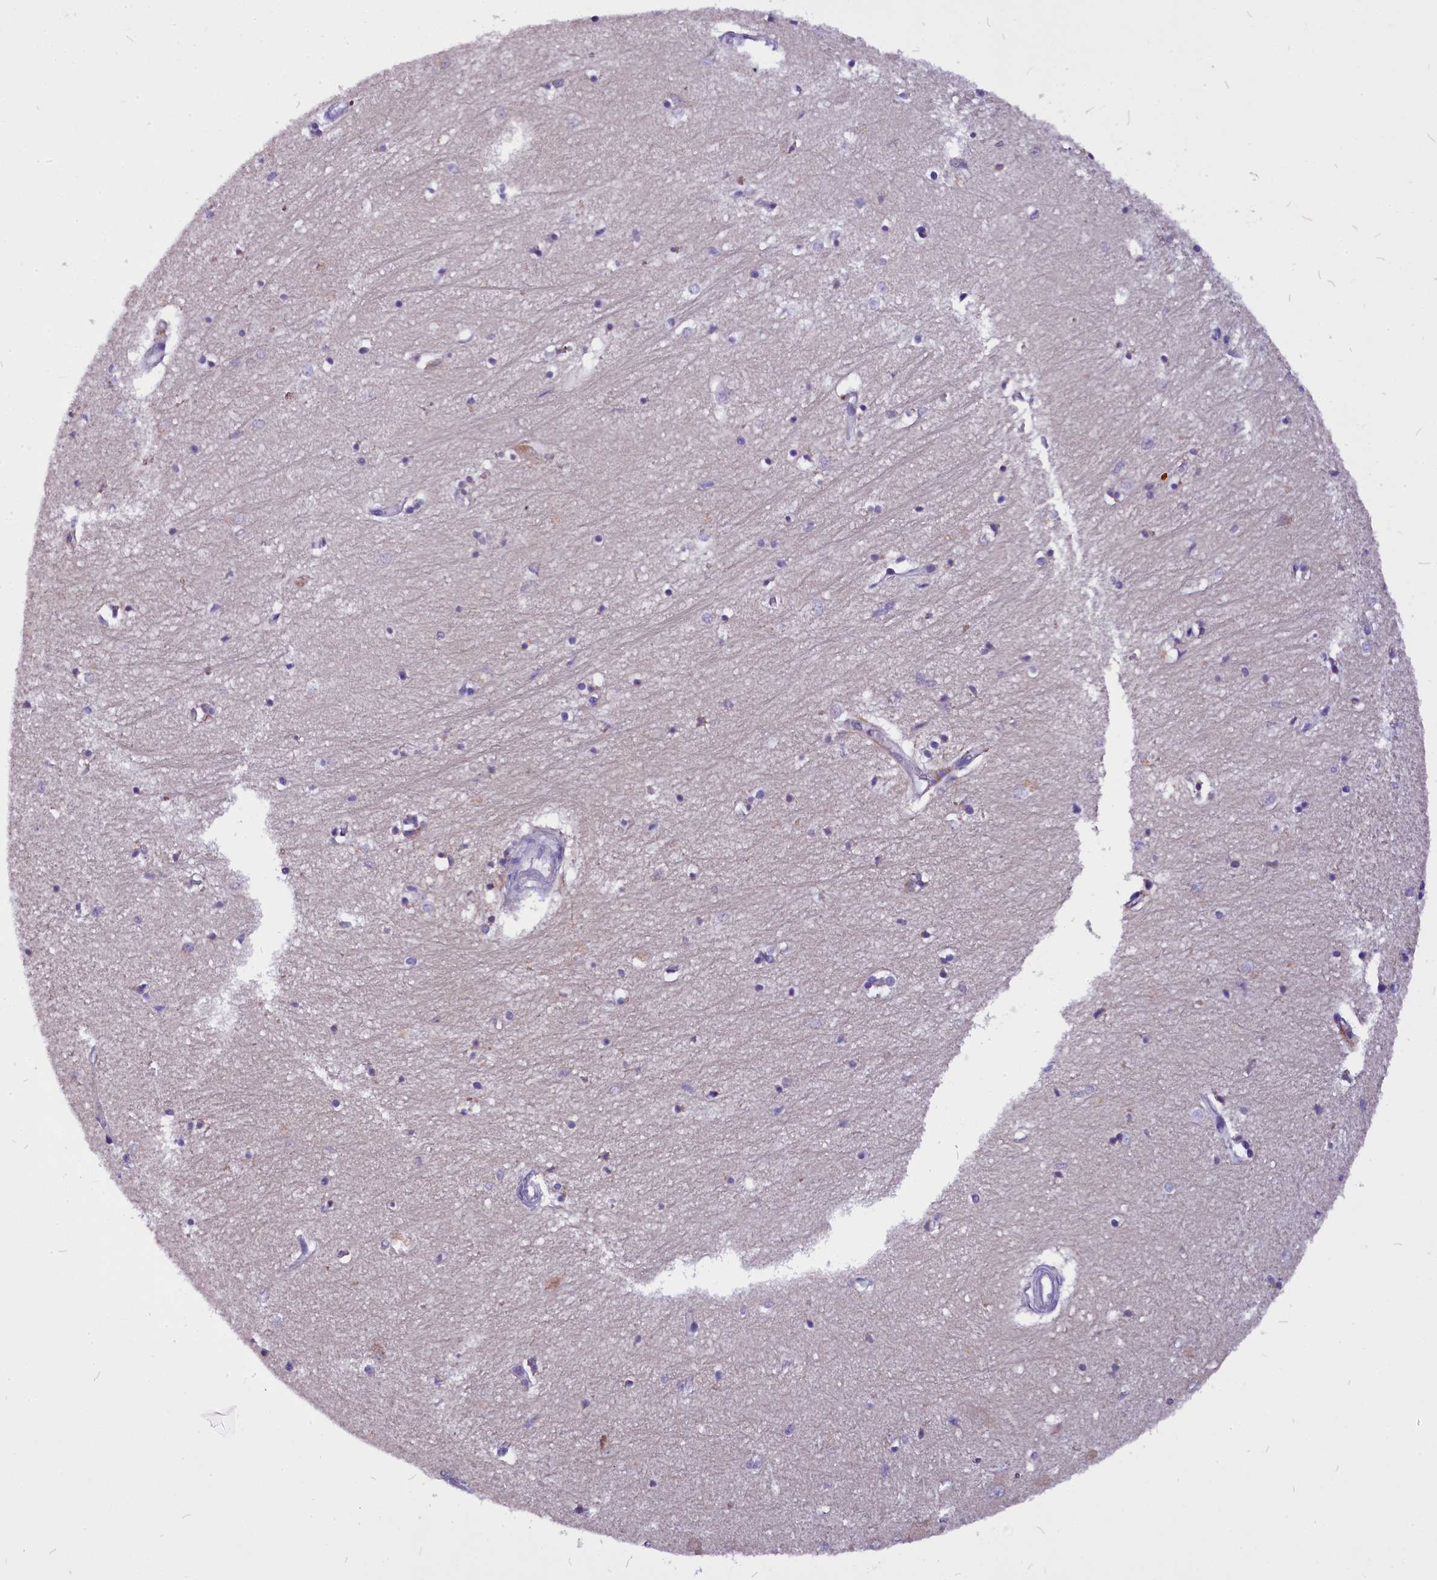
{"staining": {"intensity": "negative", "quantity": "none", "location": "none"}, "tissue": "hippocampus", "cell_type": "Glial cells", "image_type": "normal", "snomed": [{"axis": "morphology", "description": "Normal tissue, NOS"}, {"axis": "topography", "description": "Hippocampus"}], "caption": "This is an IHC histopathology image of normal hippocampus. There is no expression in glial cells.", "gene": "CEP170", "patient": {"sex": "female", "age": 64}}